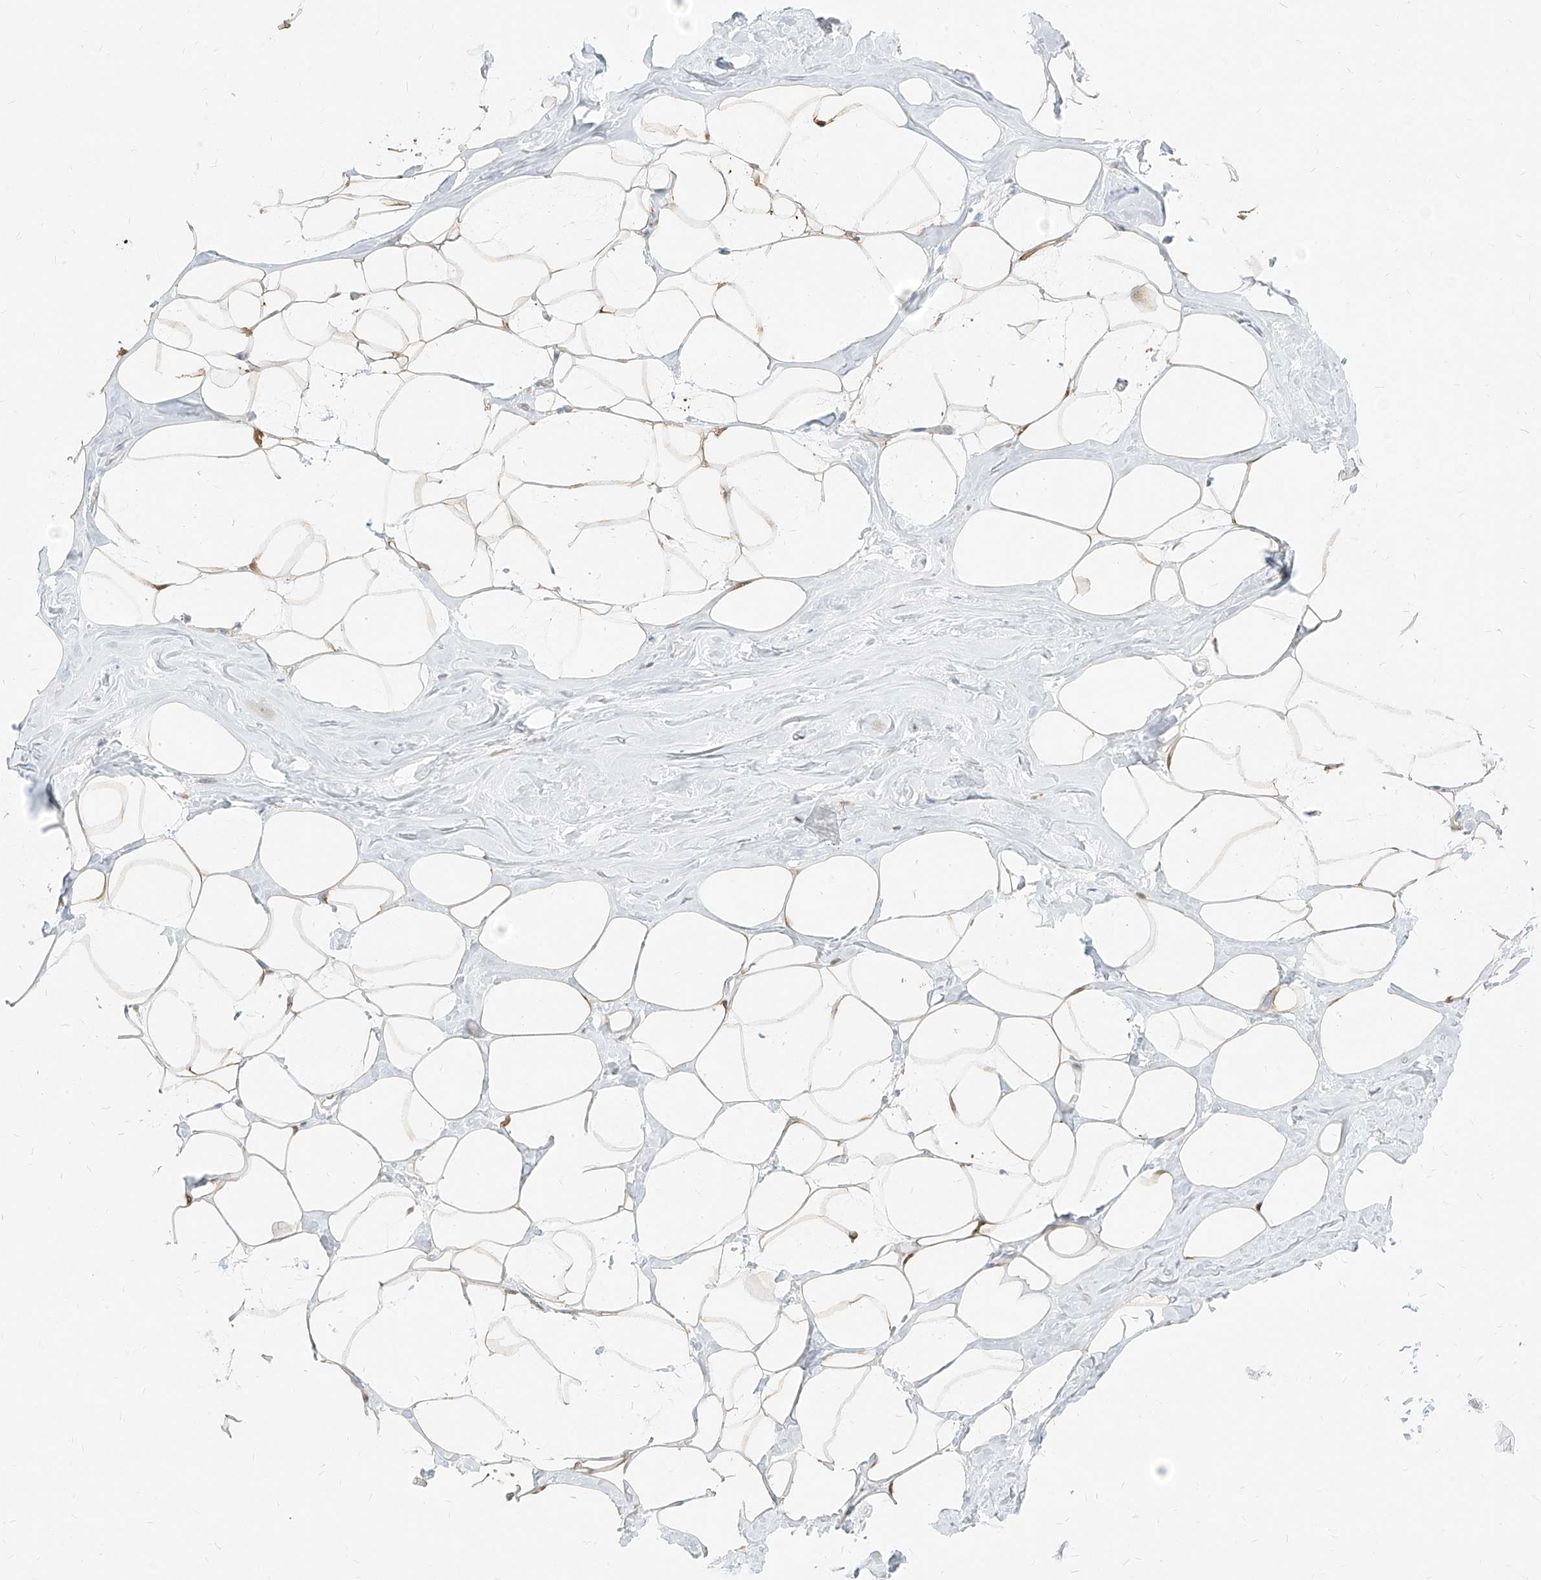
{"staining": {"intensity": "moderate", "quantity": ">75%", "location": "cytoplasmic/membranous"}, "tissue": "adipose tissue", "cell_type": "Adipocytes", "image_type": "normal", "snomed": [{"axis": "morphology", "description": "Normal tissue, NOS"}, {"axis": "morphology", "description": "Fibrosis, NOS"}, {"axis": "topography", "description": "Breast"}, {"axis": "topography", "description": "Adipose tissue"}], "caption": "A brown stain labels moderate cytoplasmic/membranous staining of a protein in adipocytes of benign adipose tissue.", "gene": "PGD", "patient": {"sex": "female", "age": 39}}